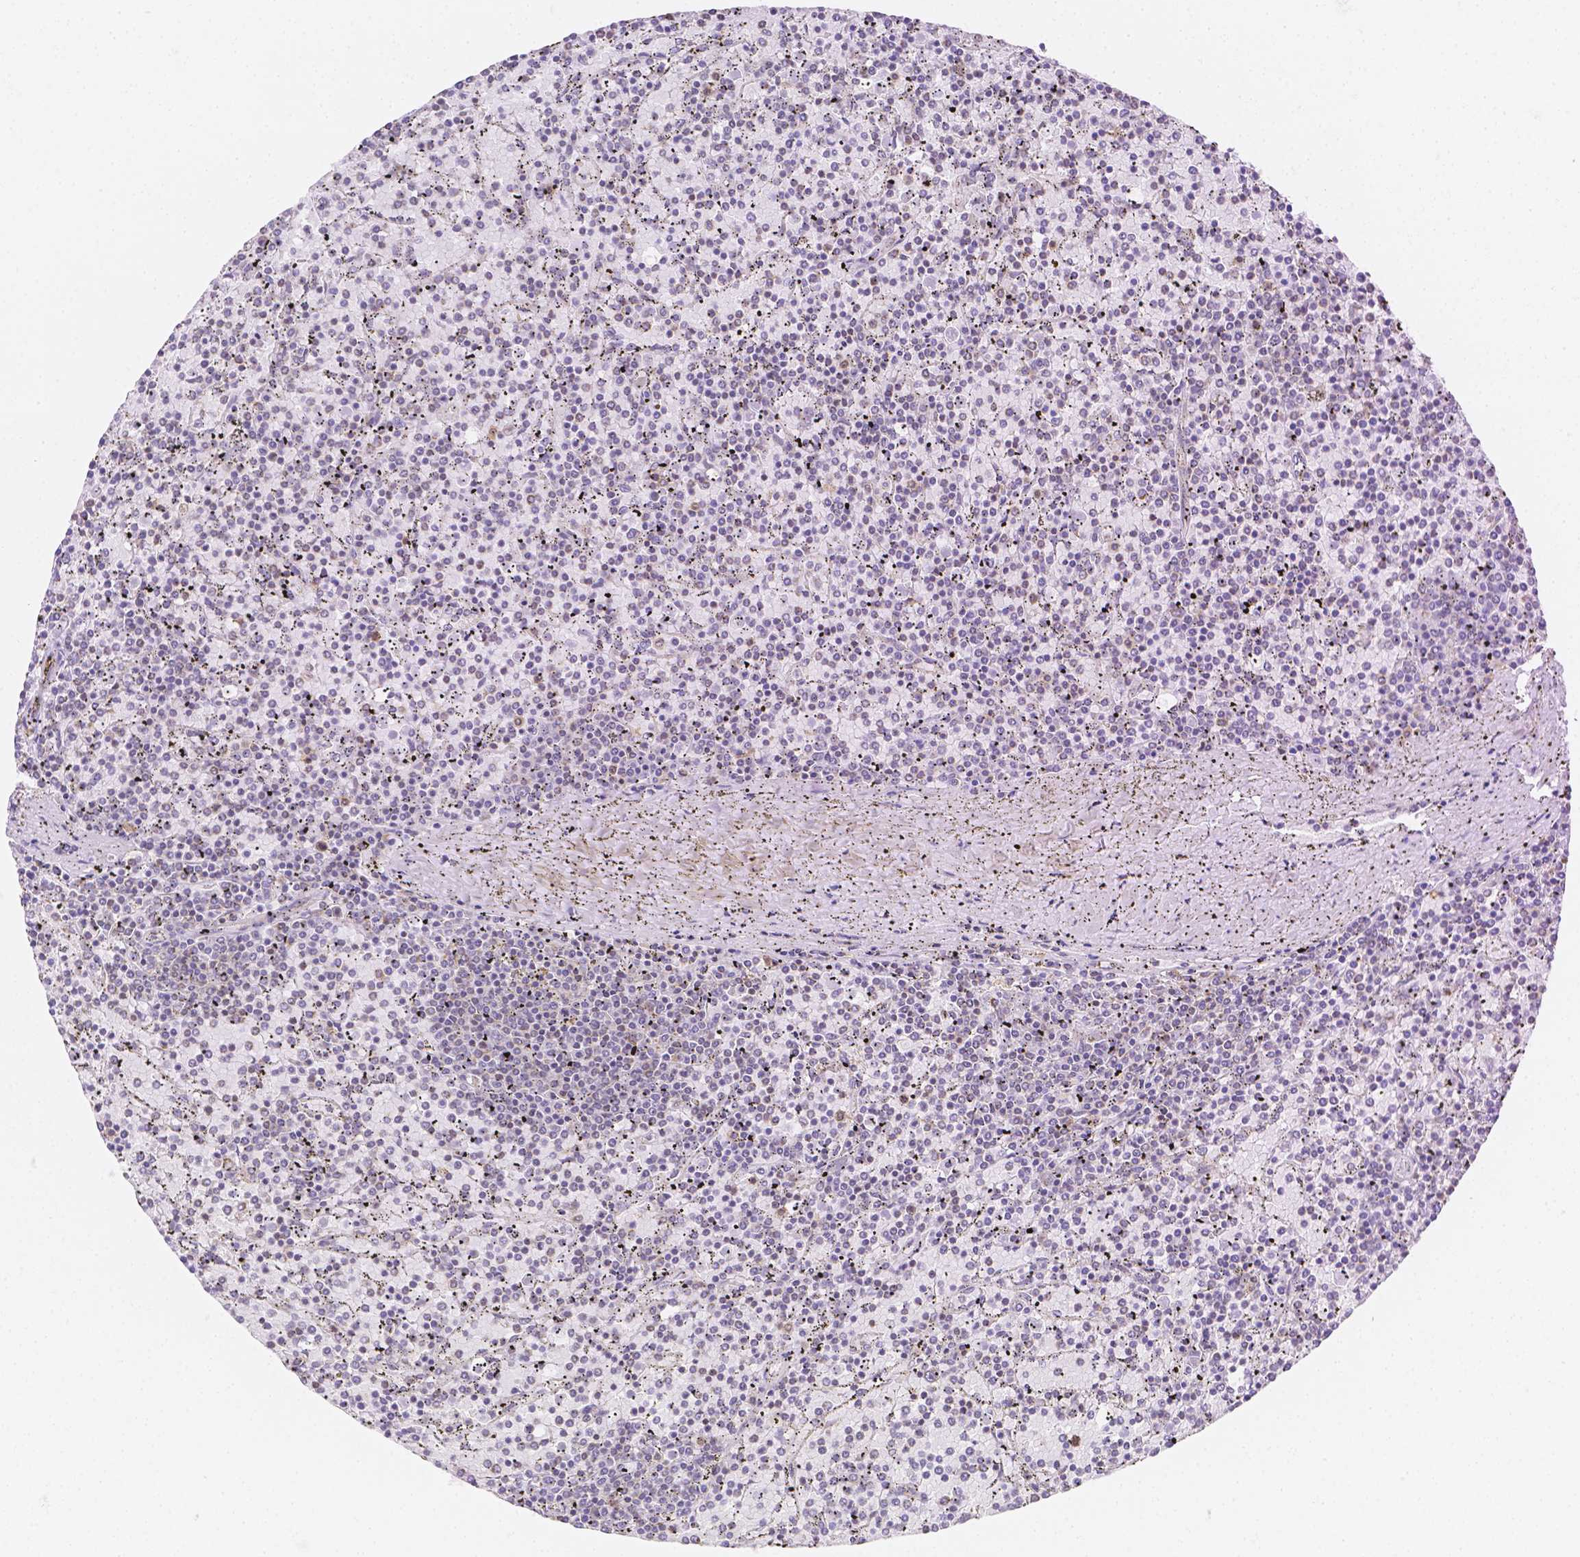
{"staining": {"intensity": "negative", "quantity": "none", "location": "none"}, "tissue": "lymphoma", "cell_type": "Tumor cells", "image_type": "cancer", "snomed": [{"axis": "morphology", "description": "Malignant lymphoma, non-Hodgkin's type, Low grade"}, {"axis": "topography", "description": "Spleen"}], "caption": "IHC image of neoplastic tissue: lymphoma stained with DAB shows no significant protein positivity in tumor cells.", "gene": "ASAH2", "patient": {"sex": "female", "age": 77}}